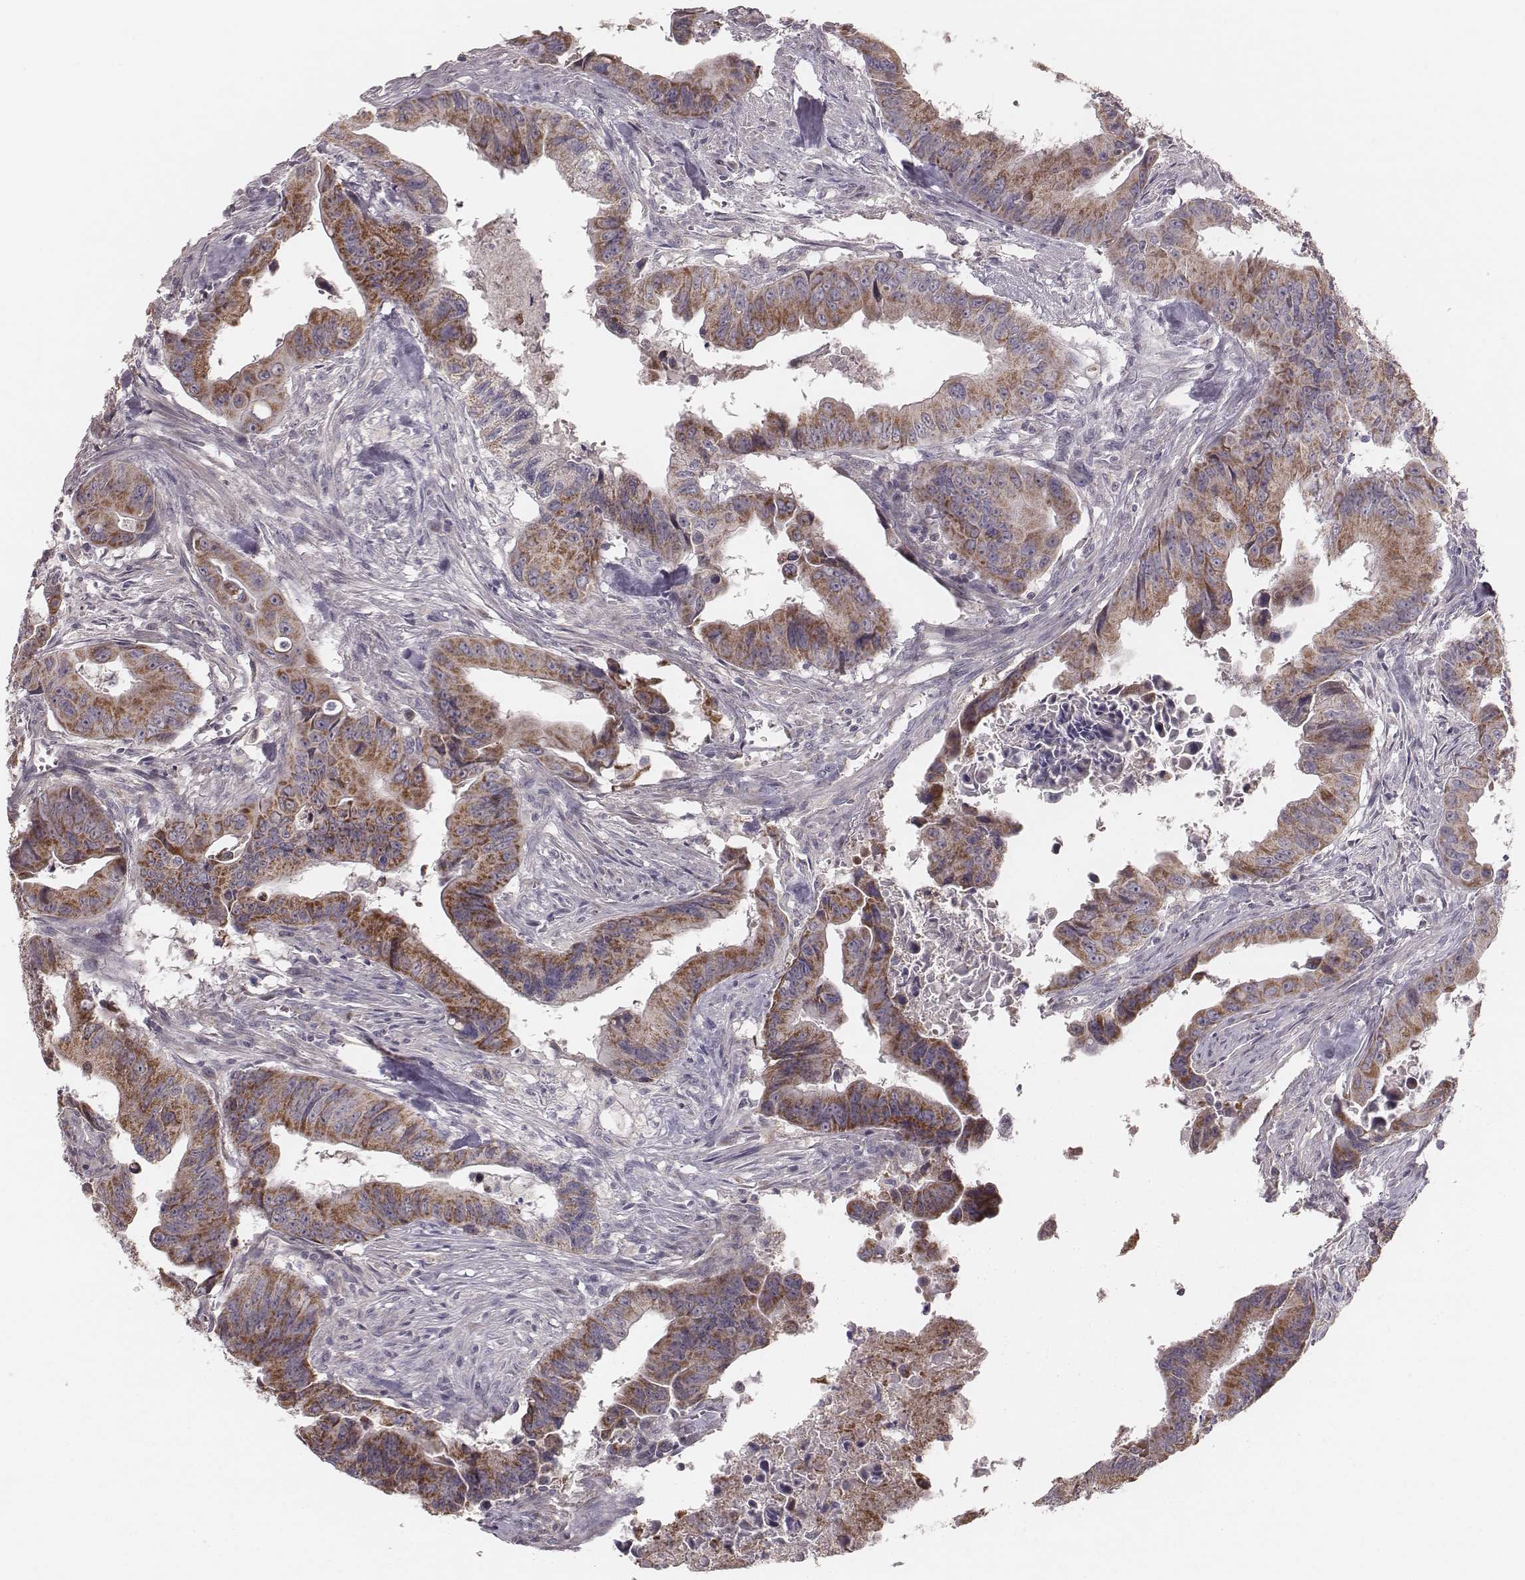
{"staining": {"intensity": "moderate", "quantity": ">75%", "location": "cytoplasmic/membranous"}, "tissue": "colorectal cancer", "cell_type": "Tumor cells", "image_type": "cancer", "snomed": [{"axis": "morphology", "description": "Adenocarcinoma, NOS"}, {"axis": "topography", "description": "Colon"}], "caption": "IHC image of adenocarcinoma (colorectal) stained for a protein (brown), which demonstrates medium levels of moderate cytoplasmic/membranous staining in about >75% of tumor cells.", "gene": "MRPS27", "patient": {"sex": "female", "age": 87}}